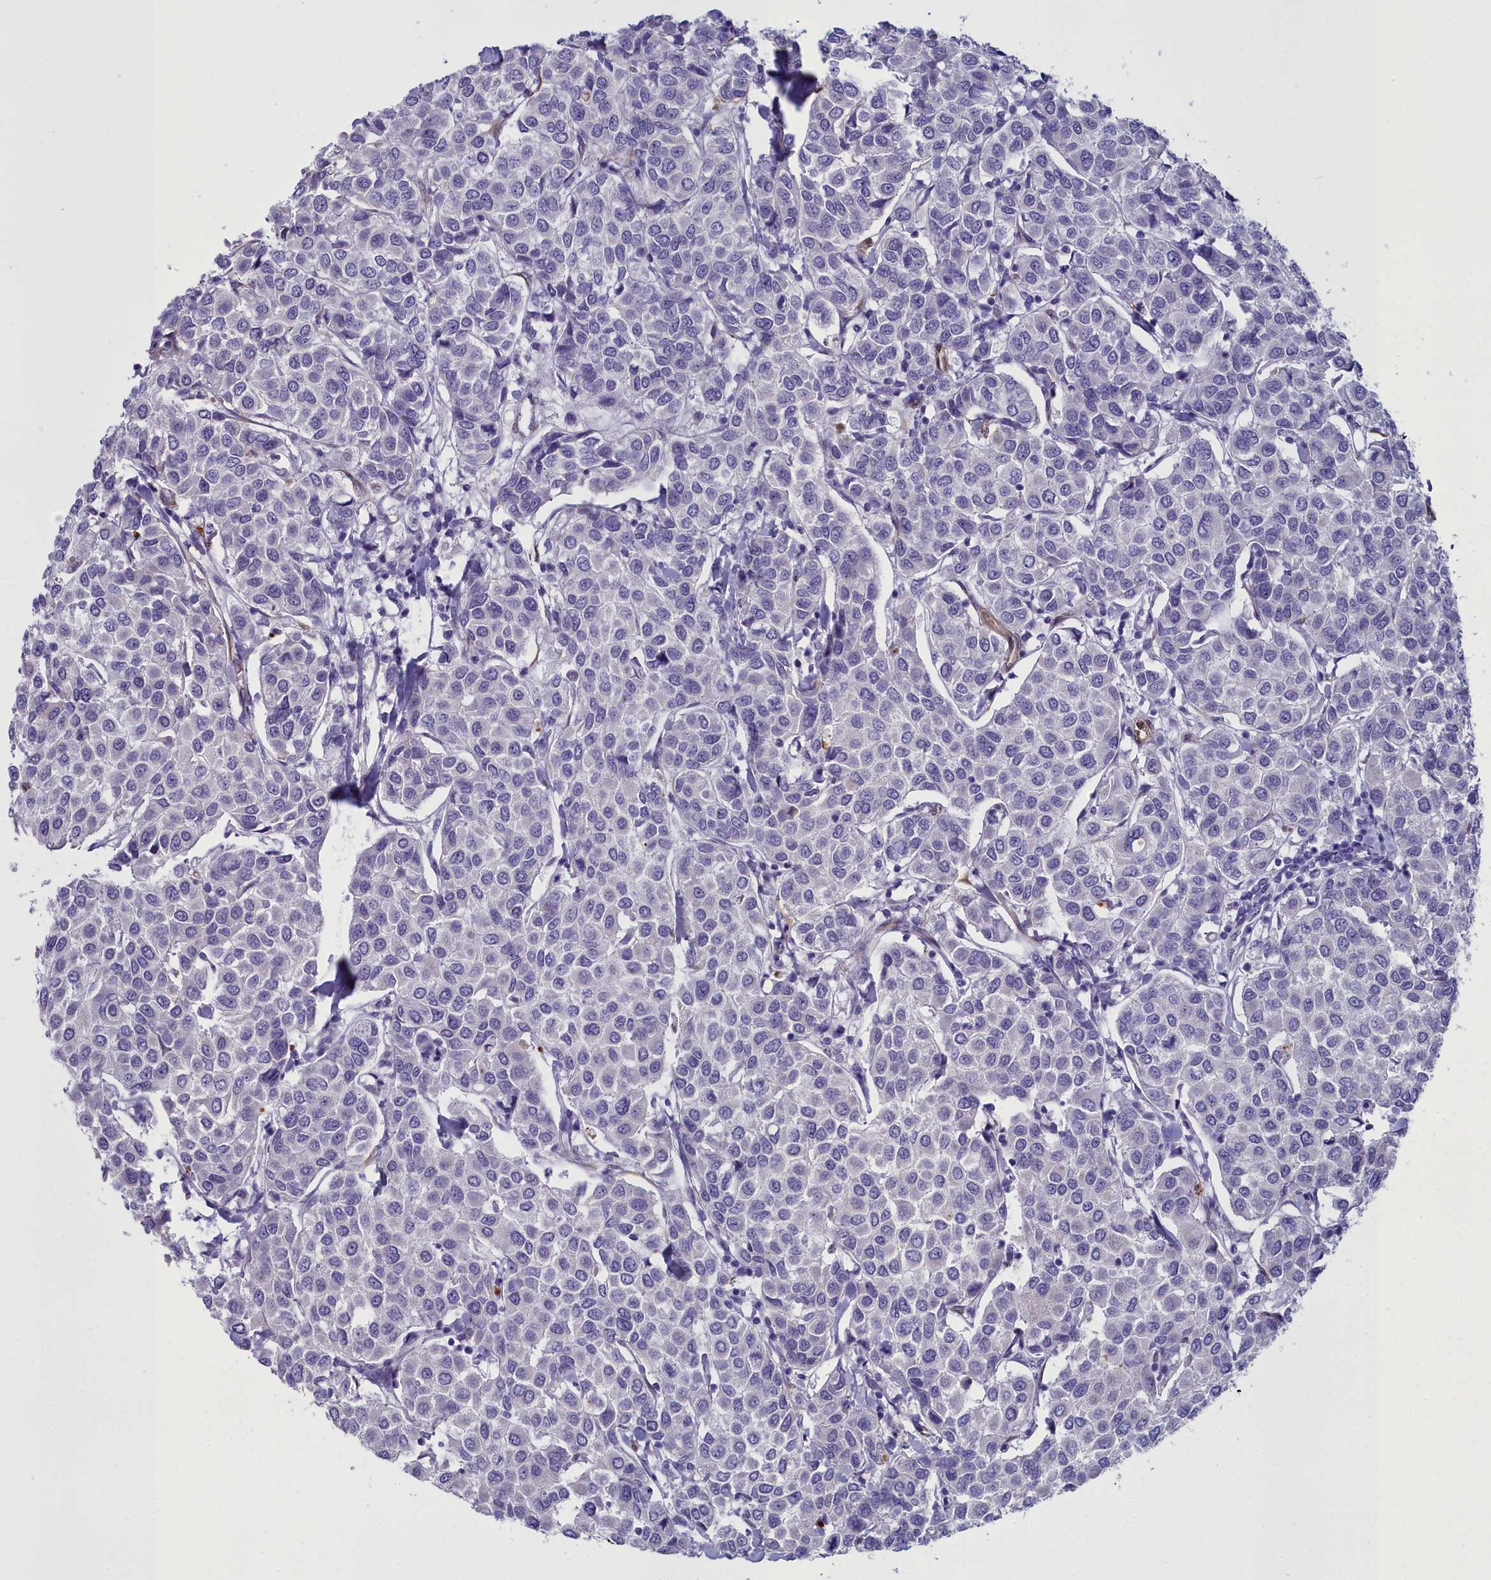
{"staining": {"intensity": "negative", "quantity": "none", "location": "none"}, "tissue": "breast cancer", "cell_type": "Tumor cells", "image_type": "cancer", "snomed": [{"axis": "morphology", "description": "Duct carcinoma"}, {"axis": "topography", "description": "Breast"}], "caption": "Immunohistochemistry (IHC) image of neoplastic tissue: human breast infiltrating ductal carcinoma stained with DAB (3,3'-diaminobenzidine) exhibits no significant protein expression in tumor cells.", "gene": "PPP1R14A", "patient": {"sex": "female", "age": 55}}